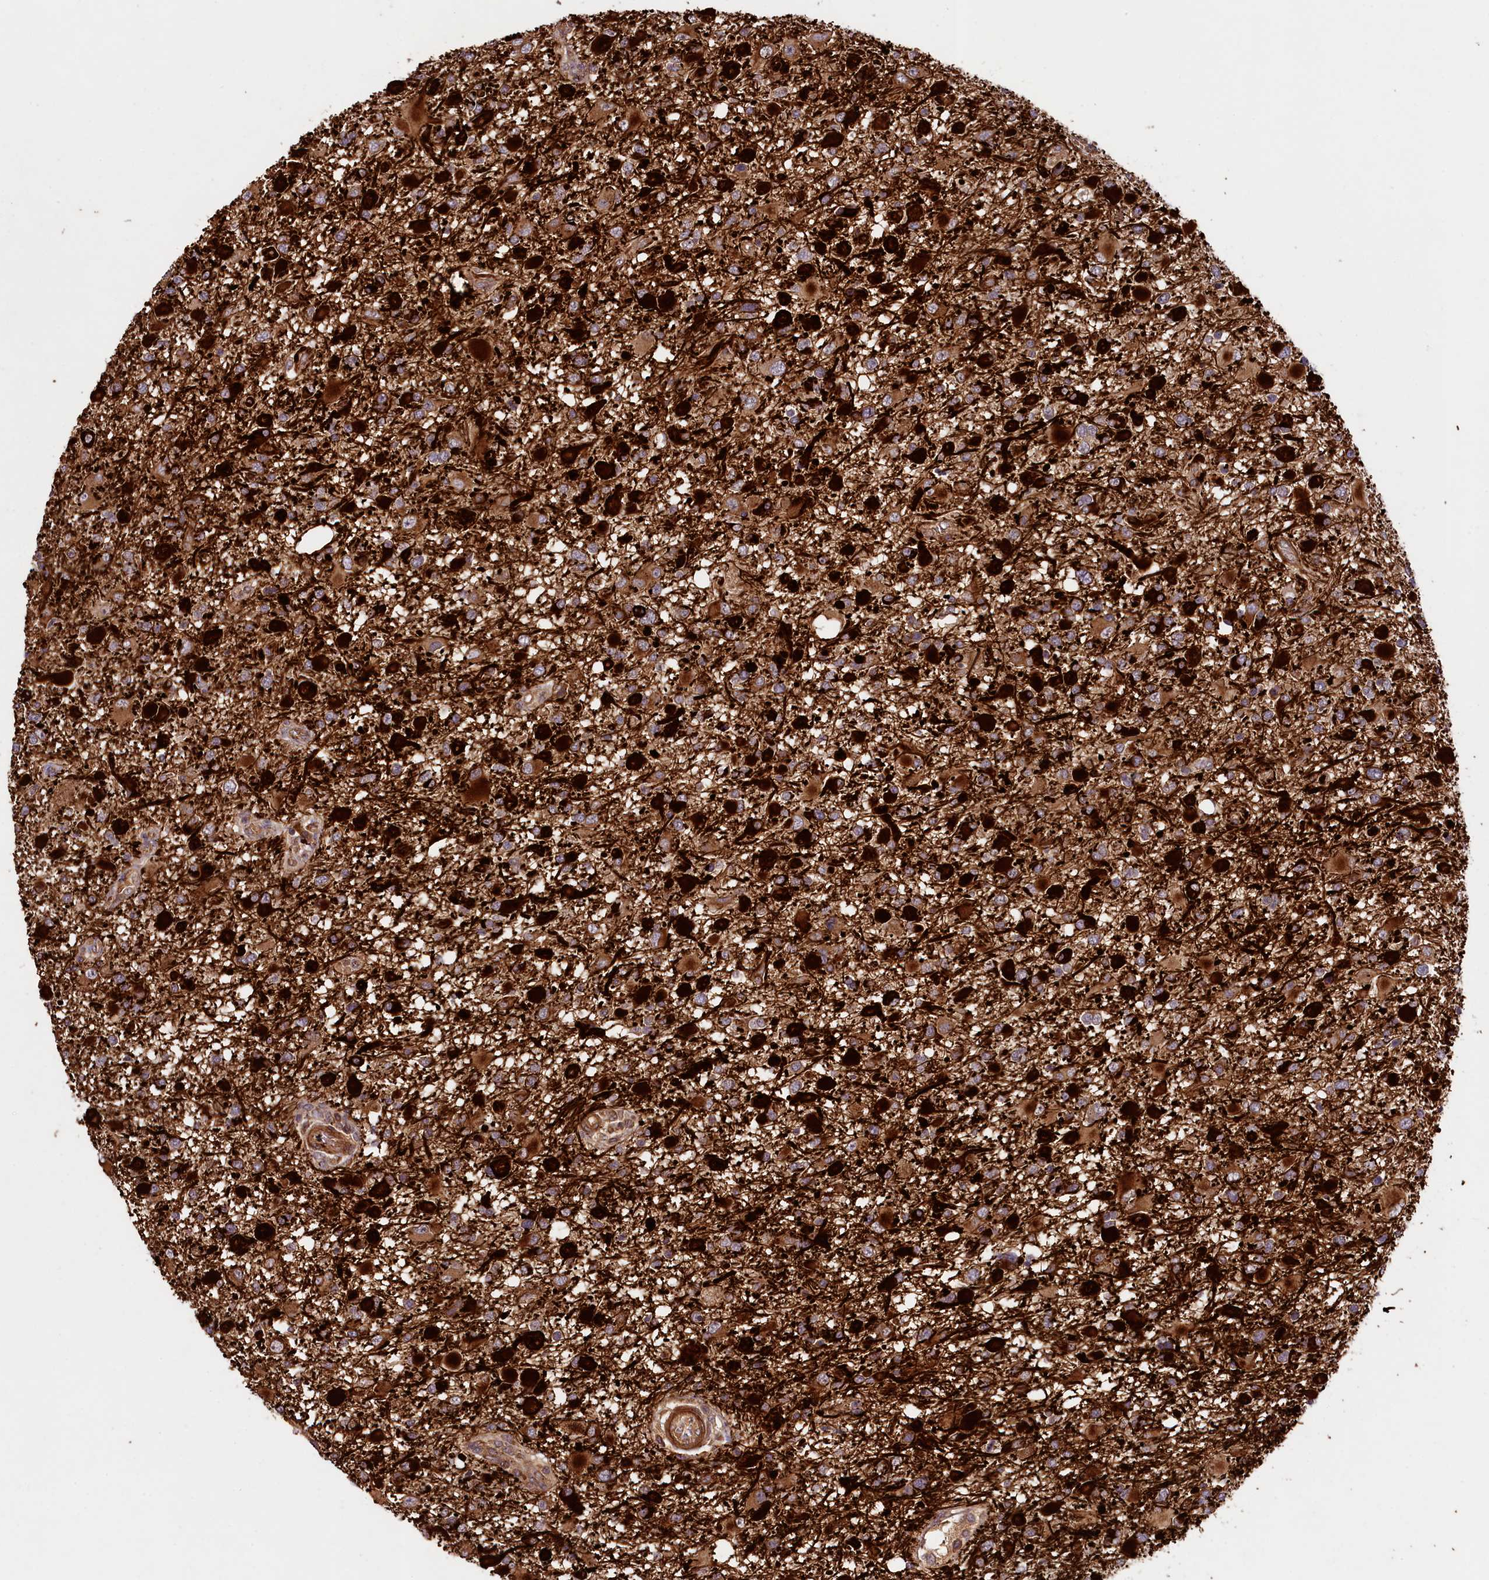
{"staining": {"intensity": "strong", "quantity": "25%-75%", "location": "cytoplasmic/membranous"}, "tissue": "glioma", "cell_type": "Tumor cells", "image_type": "cancer", "snomed": [{"axis": "morphology", "description": "Glioma, malignant, High grade"}, {"axis": "topography", "description": "Brain"}], "caption": "Protein positivity by immunohistochemistry (IHC) demonstrates strong cytoplasmic/membranous expression in about 25%-75% of tumor cells in glioma.", "gene": "CCDC102A", "patient": {"sex": "male", "age": 53}}